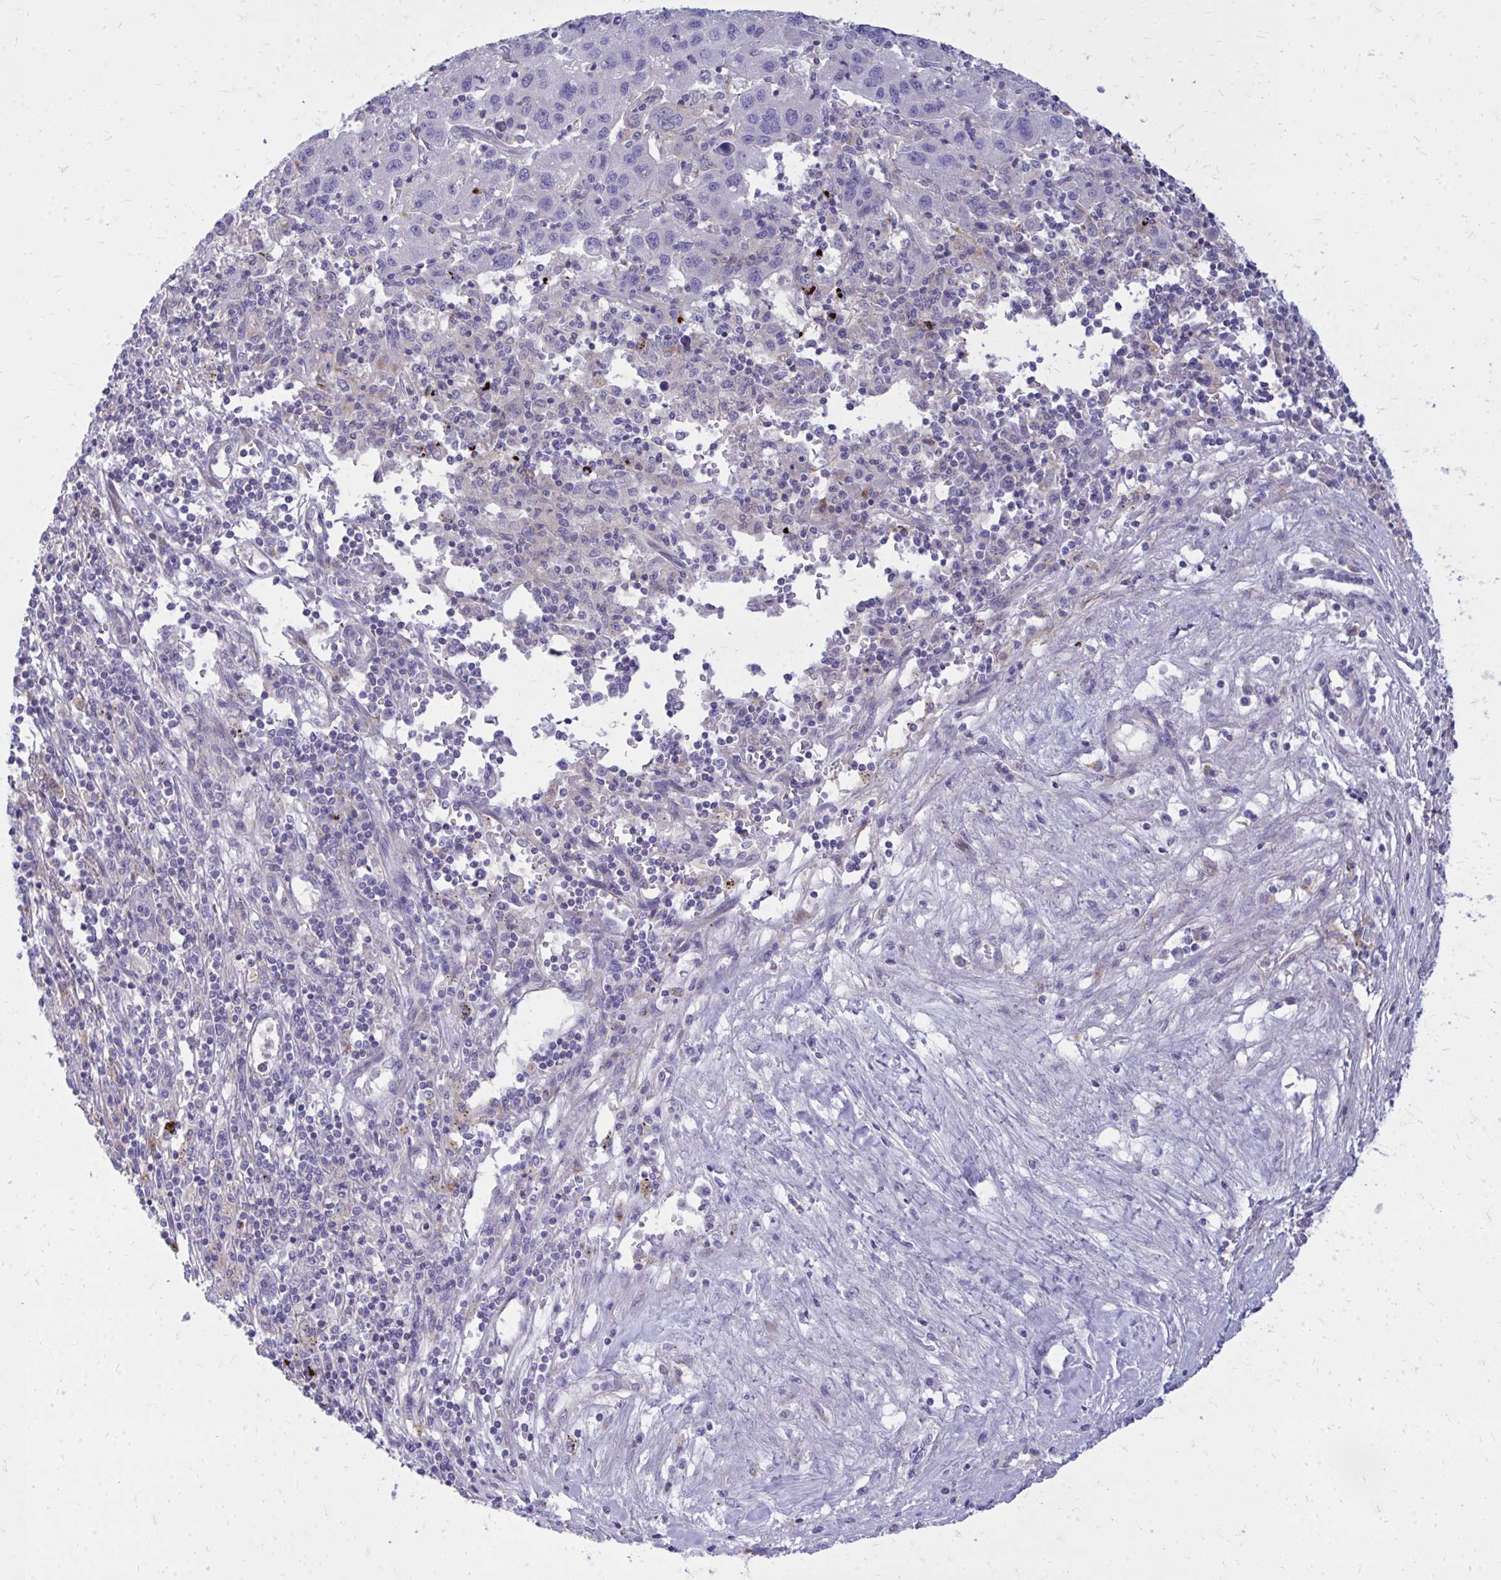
{"staining": {"intensity": "negative", "quantity": "none", "location": "none"}, "tissue": "liver cancer", "cell_type": "Tumor cells", "image_type": "cancer", "snomed": [{"axis": "morphology", "description": "Carcinoma, Hepatocellular, NOS"}, {"axis": "topography", "description": "Liver"}], "caption": "This is a micrograph of immunohistochemistry (IHC) staining of hepatocellular carcinoma (liver), which shows no positivity in tumor cells.", "gene": "TP53I11", "patient": {"sex": "female", "age": 77}}